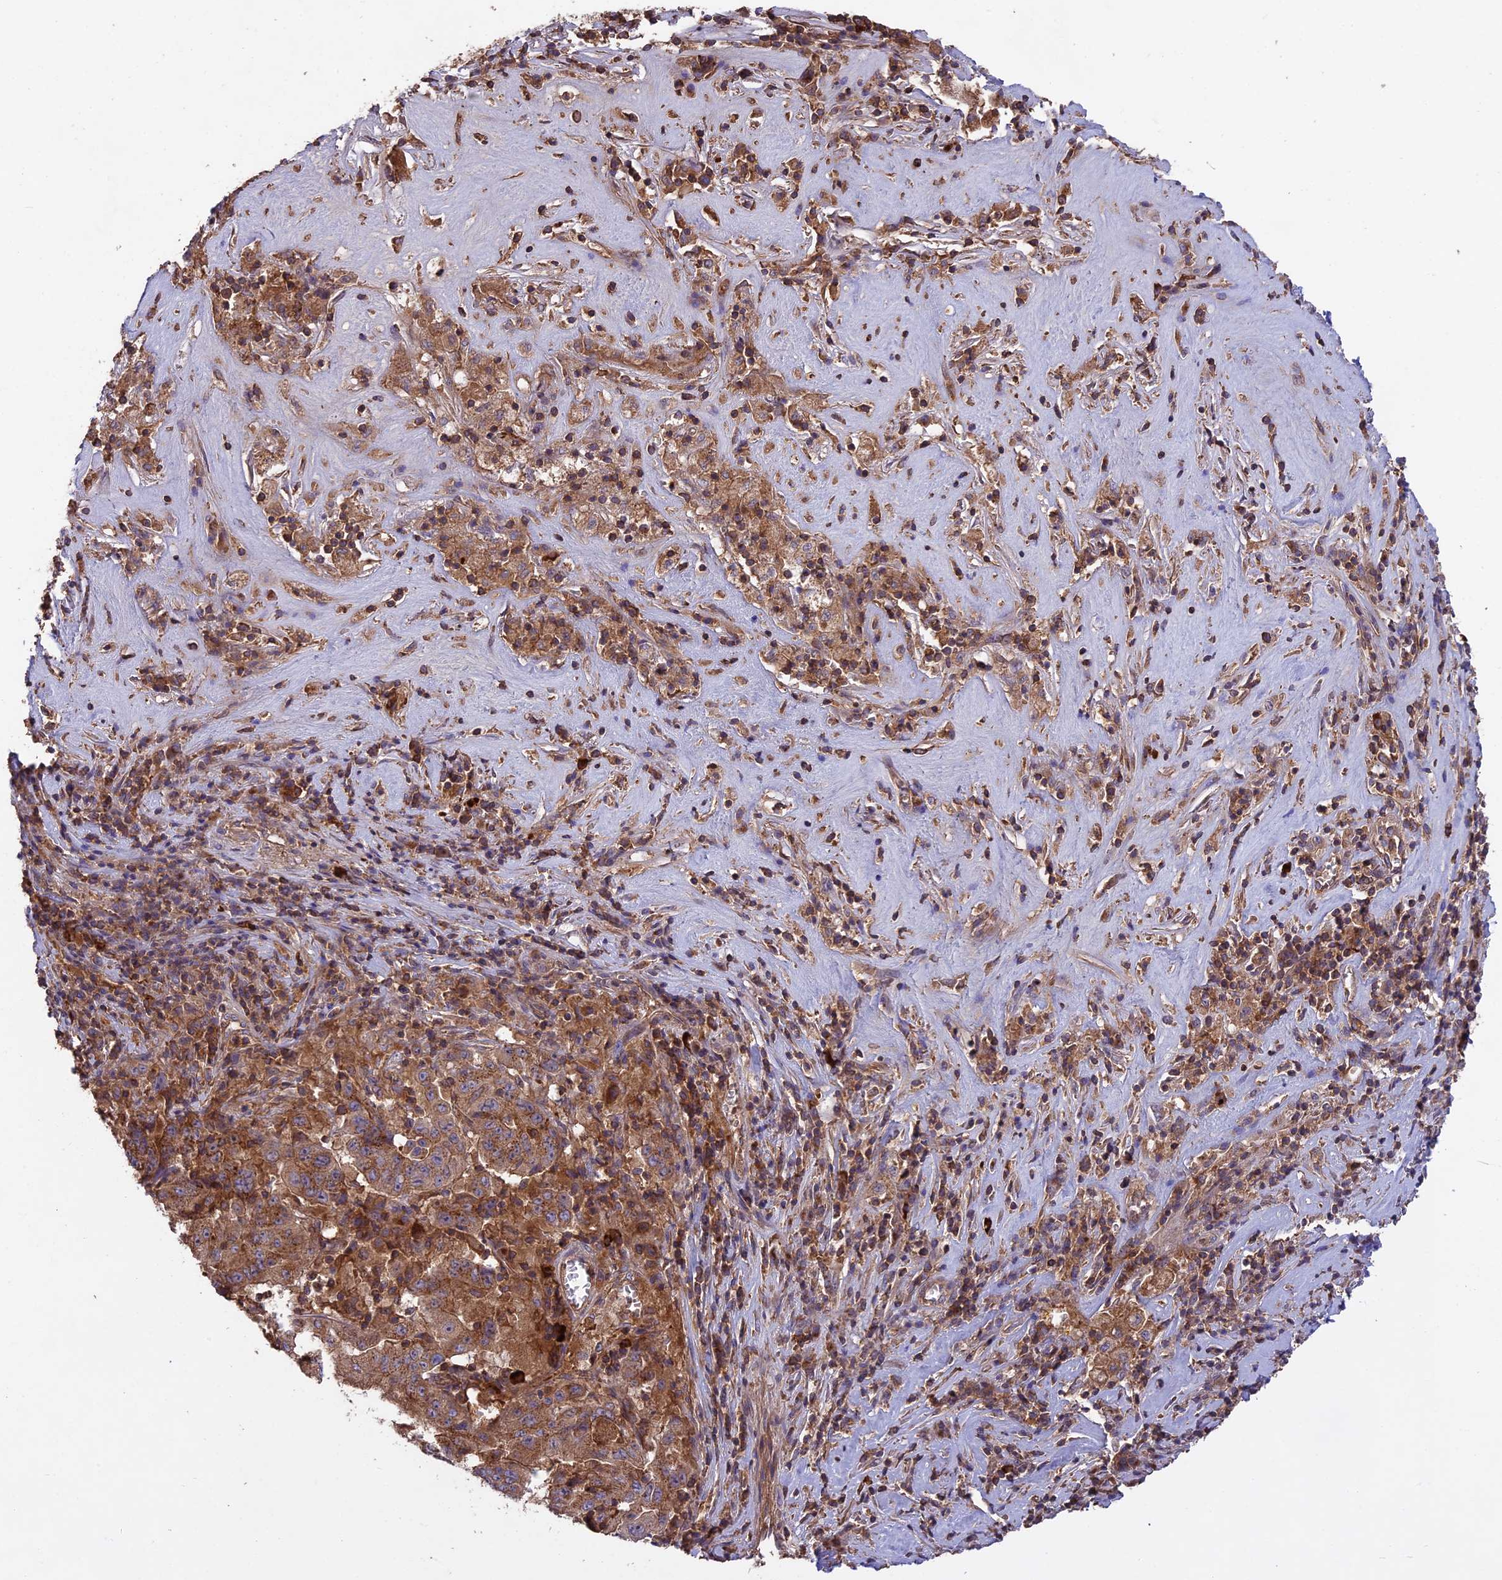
{"staining": {"intensity": "moderate", "quantity": ">75%", "location": "cytoplasmic/membranous"}, "tissue": "pancreatic cancer", "cell_type": "Tumor cells", "image_type": "cancer", "snomed": [{"axis": "morphology", "description": "Adenocarcinoma, NOS"}, {"axis": "topography", "description": "Pancreas"}], "caption": "IHC of human adenocarcinoma (pancreatic) exhibits medium levels of moderate cytoplasmic/membranous staining in approximately >75% of tumor cells.", "gene": "NUDT8", "patient": {"sex": "male", "age": 63}}